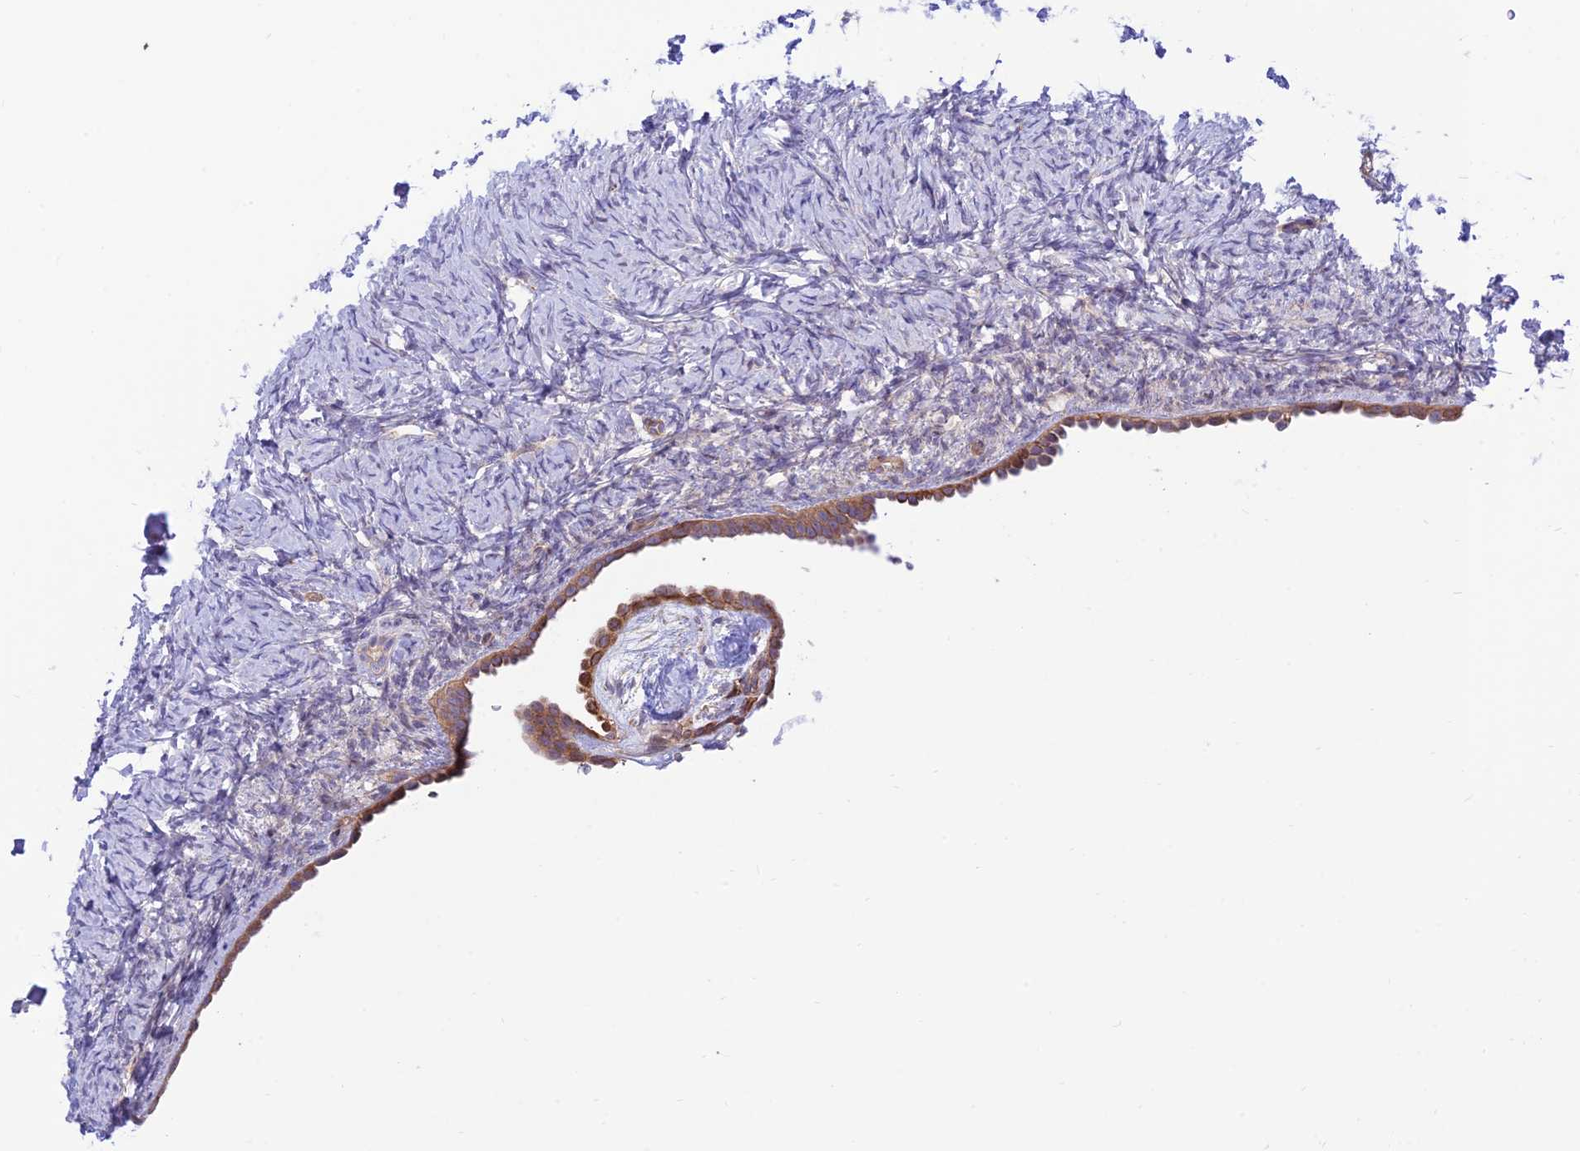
{"staining": {"intensity": "negative", "quantity": "none", "location": "none"}, "tissue": "ovary", "cell_type": "Ovarian stroma cells", "image_type": "normal", "snomed": [{"axis": "morphology", "description": "Normal tissue, NOS"}, {"axis": "topography", "description": "Ovary"}], "caption": "Ovary stained for a protein using immunohistochemistry (IHC) exhibits no staining ovarian stroma cells.", "gene": "KCNAB1", "patient": {"sex": "female", "age": 33}}